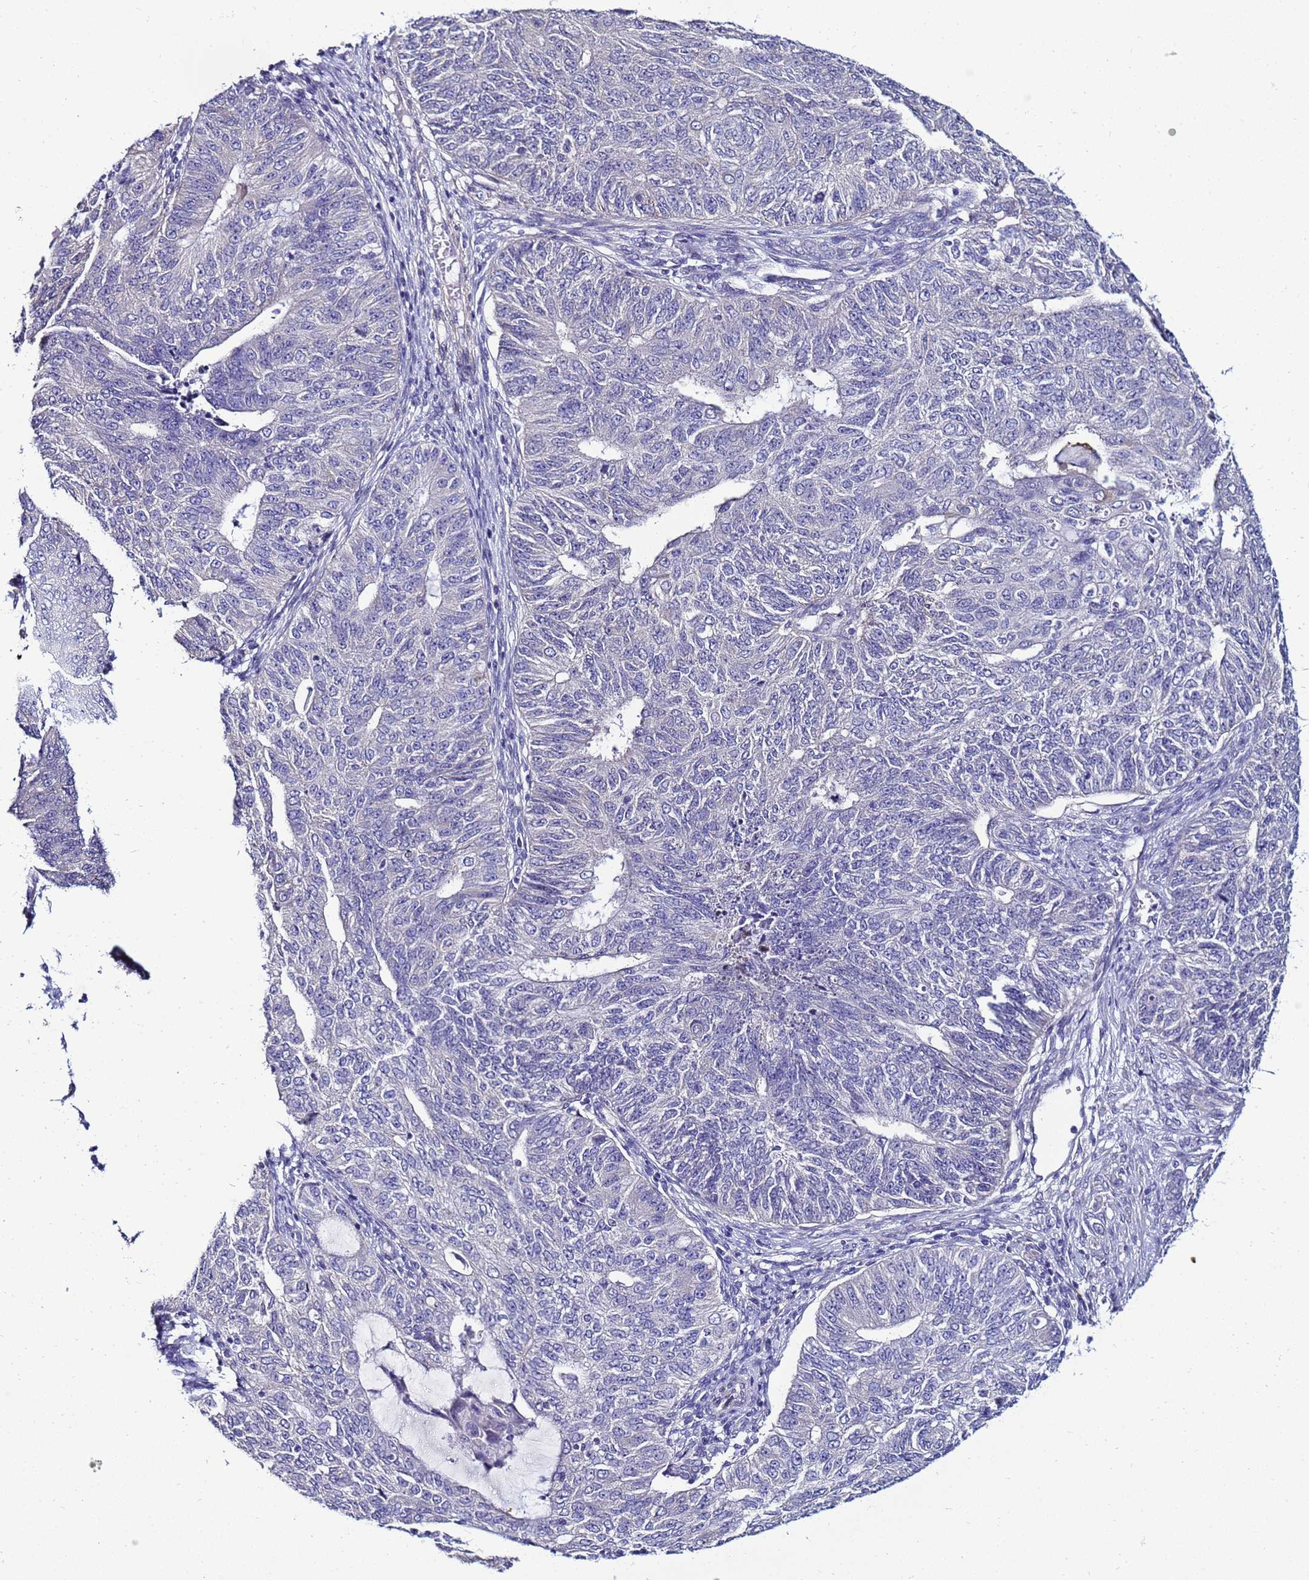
{"staining": {"intensity": "negative", "quantity": "none", "location": "none"}, "tissue": "endometrial cancer", "cell_type": "Tumor cells", "image_type": "cancer", "snomed": [{"axis": "morphology", "description": "Adenocarcinoma, NOS"}, {"axis": "topography", "description": "Endometrium"}], "caption": "Protein analysis of endometrial cancer (adenocarcinoma) displays no significant positivity in tumor cells.", "gene": "FAM166B", "patient": {"sex": "female", "age": 32}}